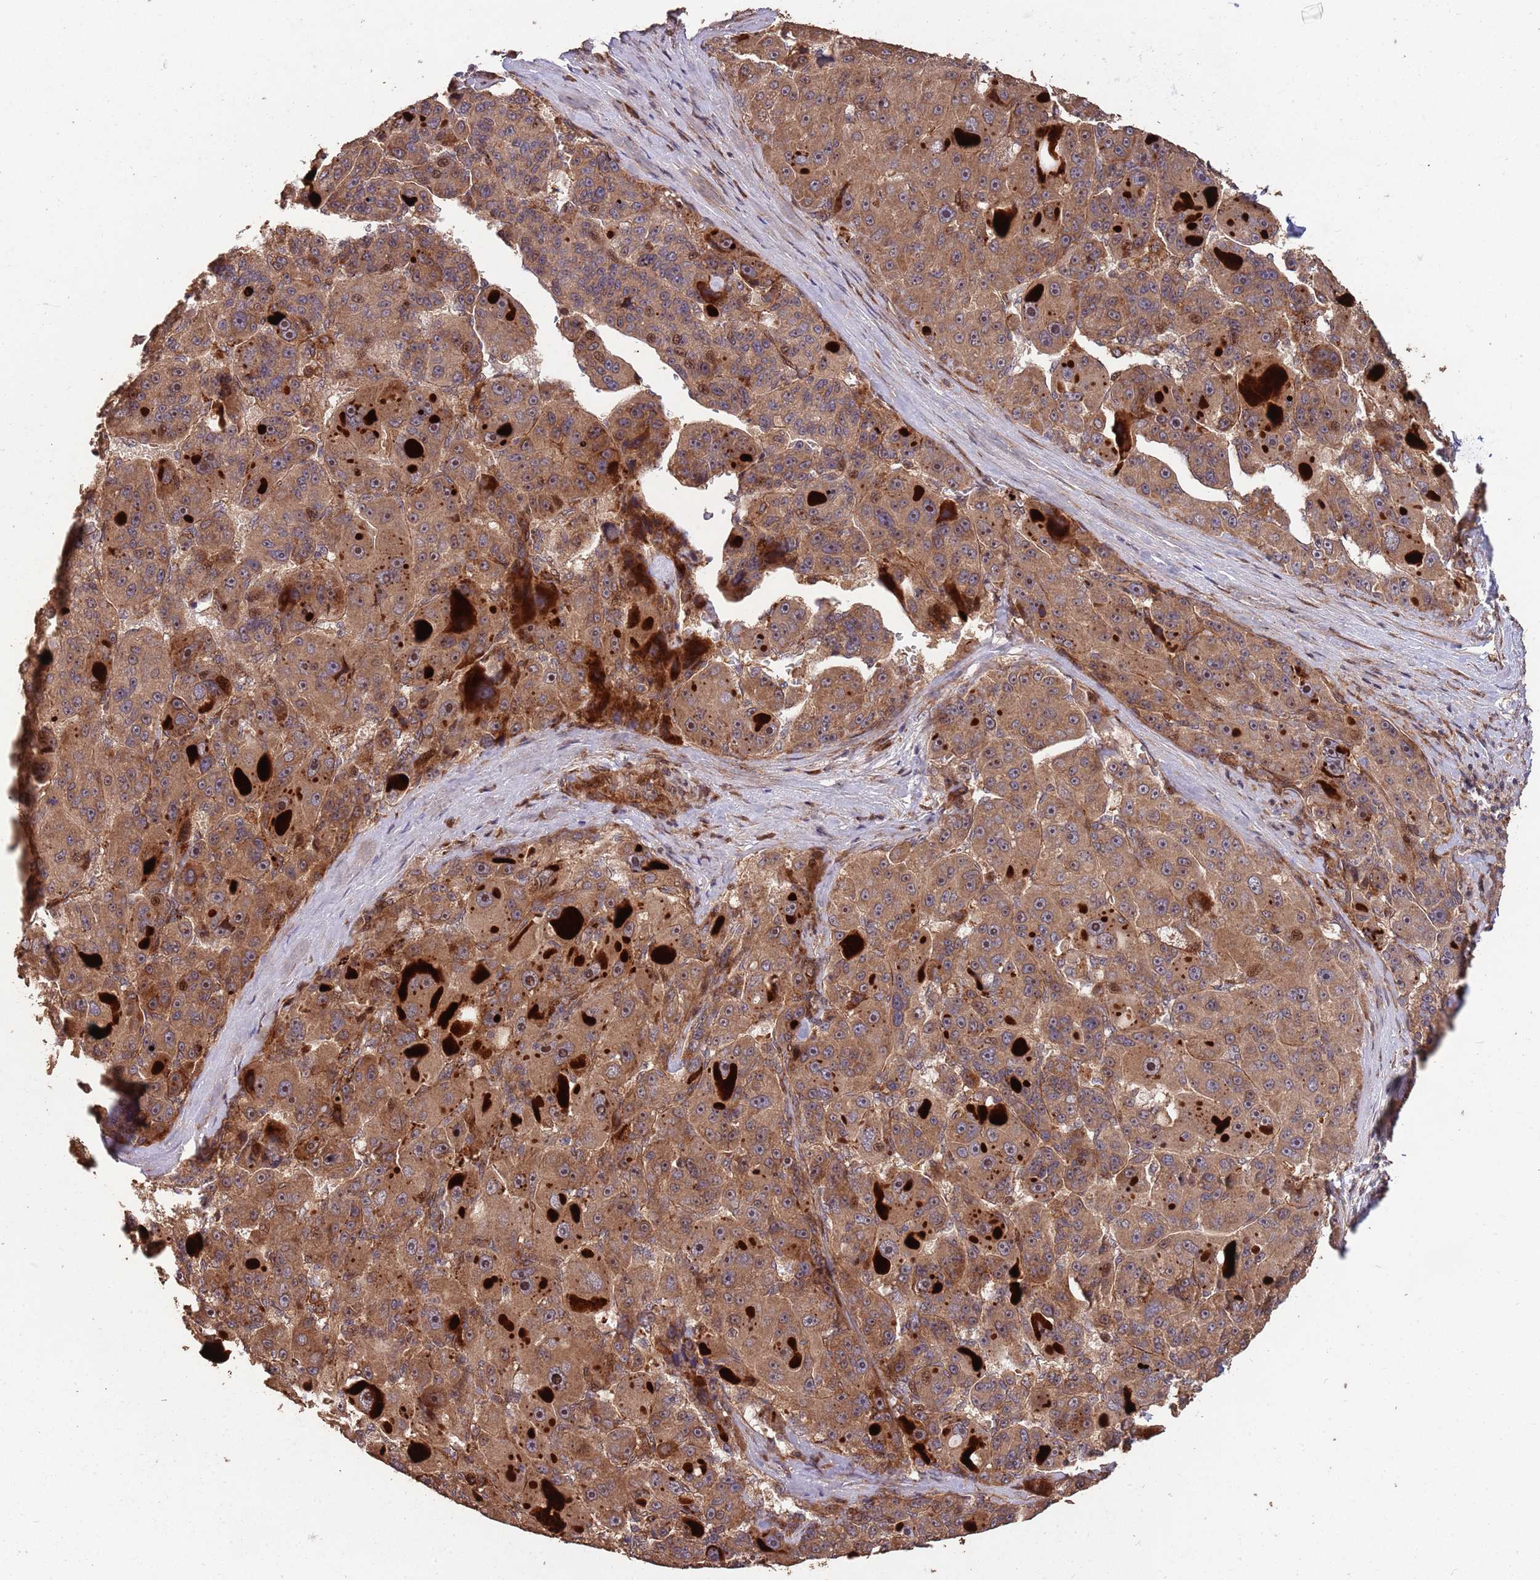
{"staining": {"intensity": "moderate", "quantity": ">75%", "location": "cytoplasmic/membranous,nuclear"}, "tissue": "liver cancer", "cell_type": "Tumor cells", "image_type": "cancer", "snomed": [{"axis": "morphology", "description": "Carcinoma, Hepatocellular, NOS"}, {"axis": "topography", "description": "Liver"}], "caption": "High-magnification brightfield microscopy of liver cancer stained with DAB (brown) and counterstained with hematoxylin (blue). tumor cells exhibit moderate cytoplasmic/membranous and nuclear expression is appreciated in about>75% of cells.", "gene": "ZNF428", "patient": {"sex": "male", "age": 76}}